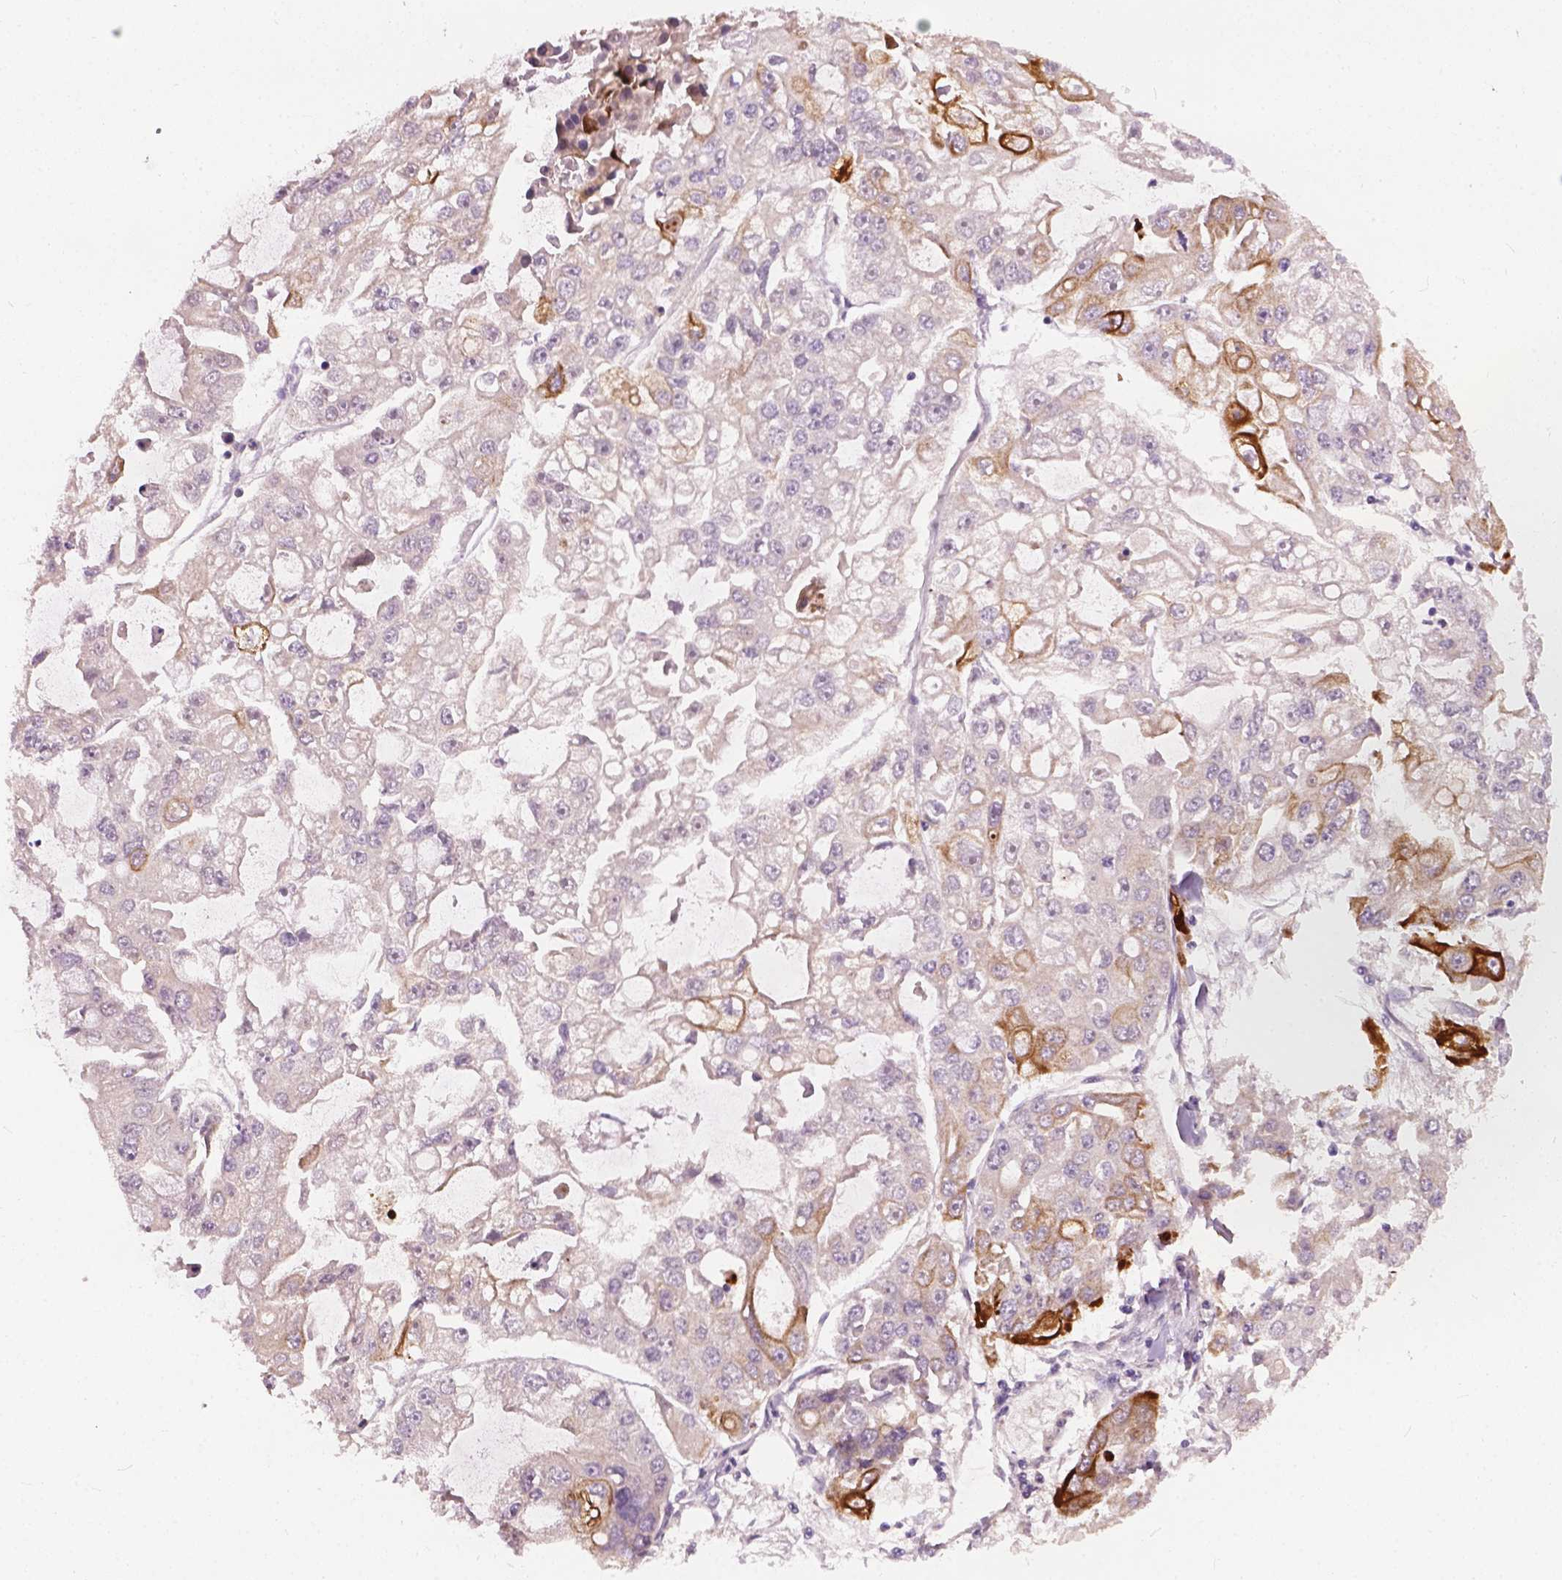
{"staining": {"intensity": "strong", "quantity": "<25%", "location": "cytoplasmic/membranous"}, "tissue": "ovarian cancer", "cell_type": "Tumor cells", "image_type": "cancer", "snomed": [{"axis": "morphology", "description": "Cystadenocarcinoma, serous, NOS"}, {"axis": "topography", "description": "Ovary"}], "caption": "Immunohistochemistry of ovarian cancer (serous cystadenocarcinoma) reveals medium levels of strong cytoplasmic/membranous positivity in about <25% of tumor cells.", "gene": "KRT17", "patient": {"sex": "female", "age": 56}}